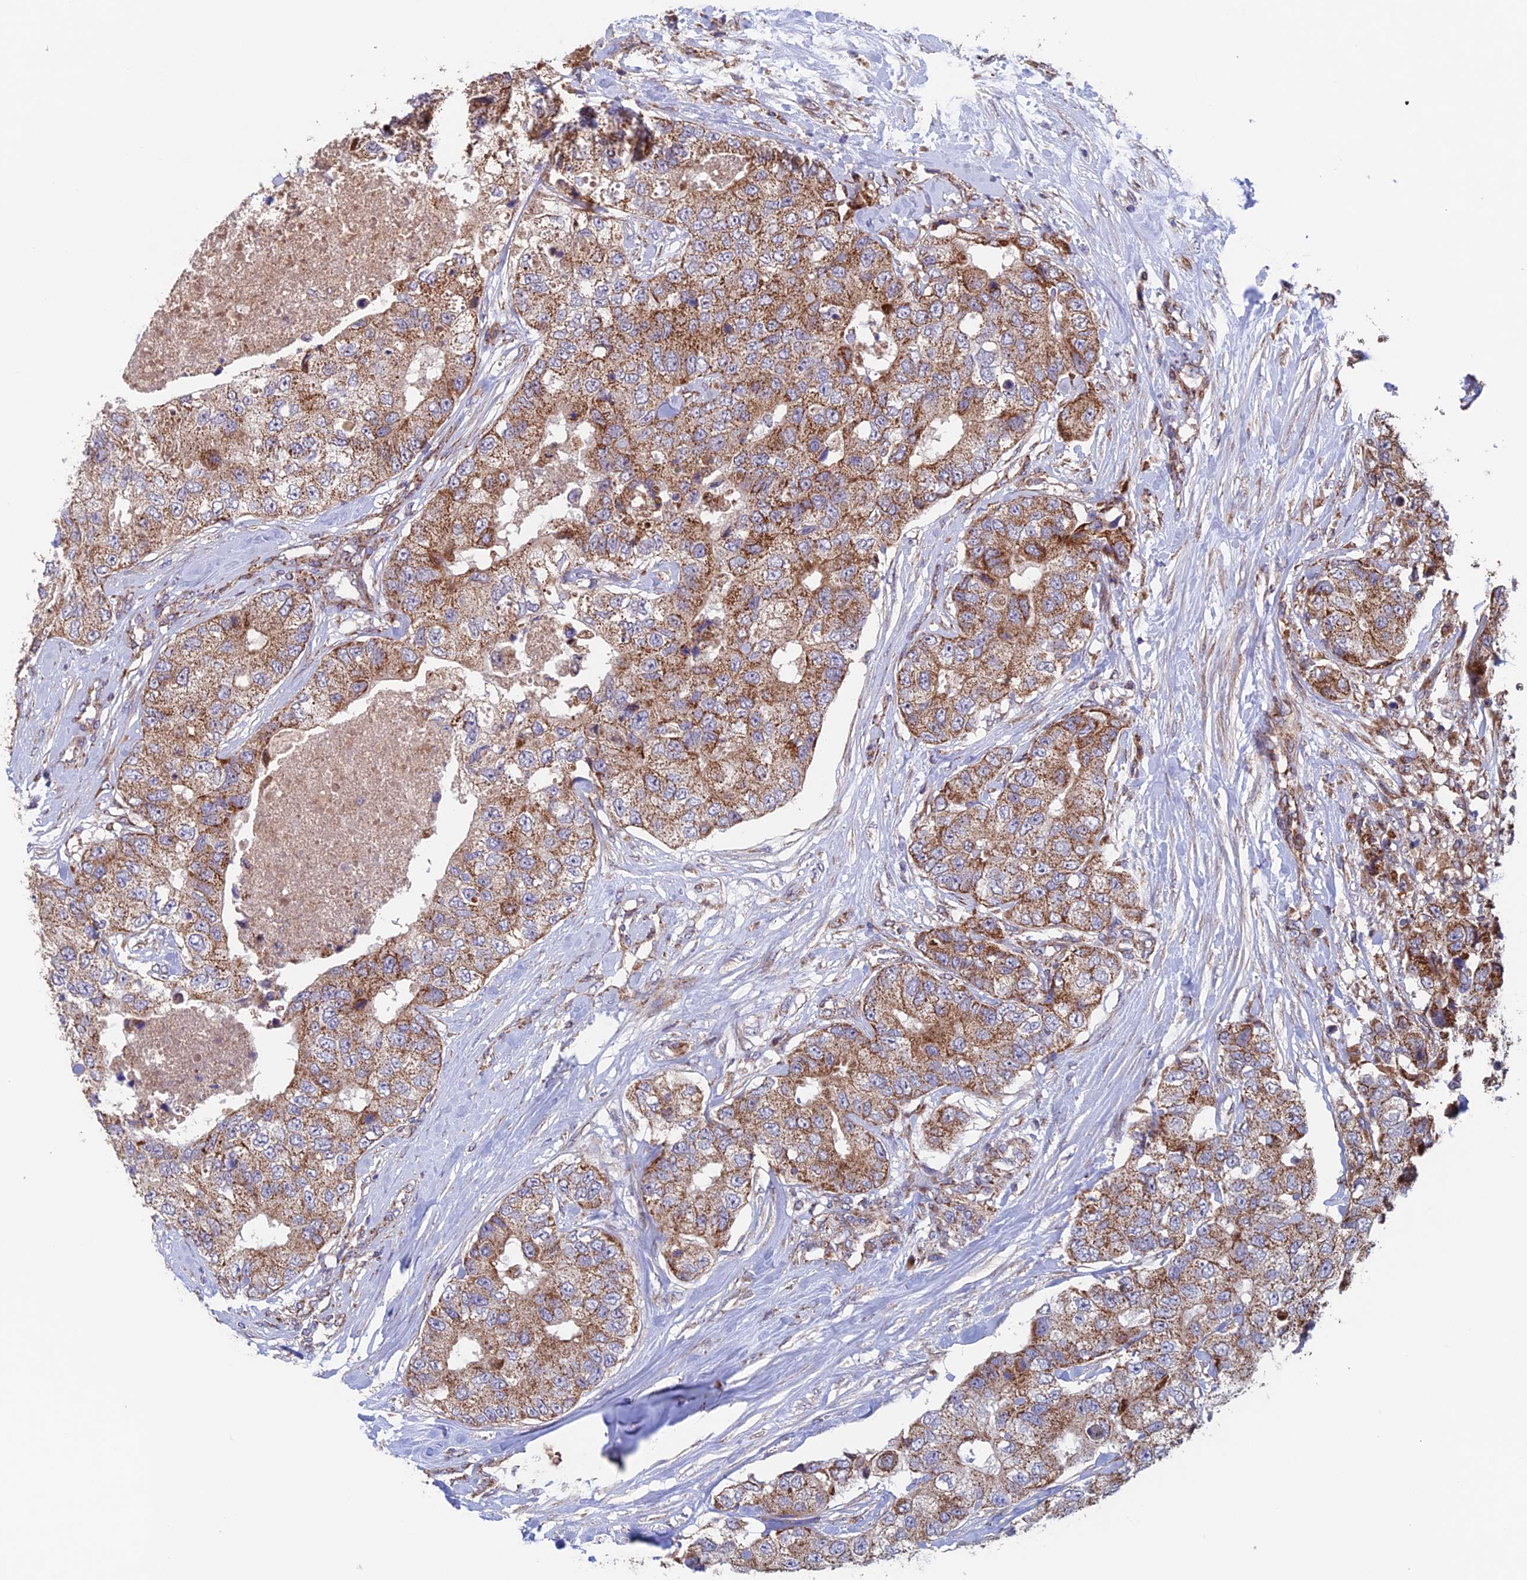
{"staining": {"intensity": "moderate", "quantity": ">75%", "location": "cytoplasmic/membranous"}, "tissue": "breast cancer", "cell_type": "Tumor cells", "image_type": "cancer", "snomed": [{"axis": "morphology", "description": "Duct carcinoma"}, {"axis": "topography", "description": "Breast"}], "caption": "Human intraductal carcinoma (breast) stained for a protein (brown) demonstrates moderate cytoplasmic/membranous positive positivity in about >75% of tumor cells.", "gene": "MRPL1", "patient": {"sex": "female", "age": 62}}